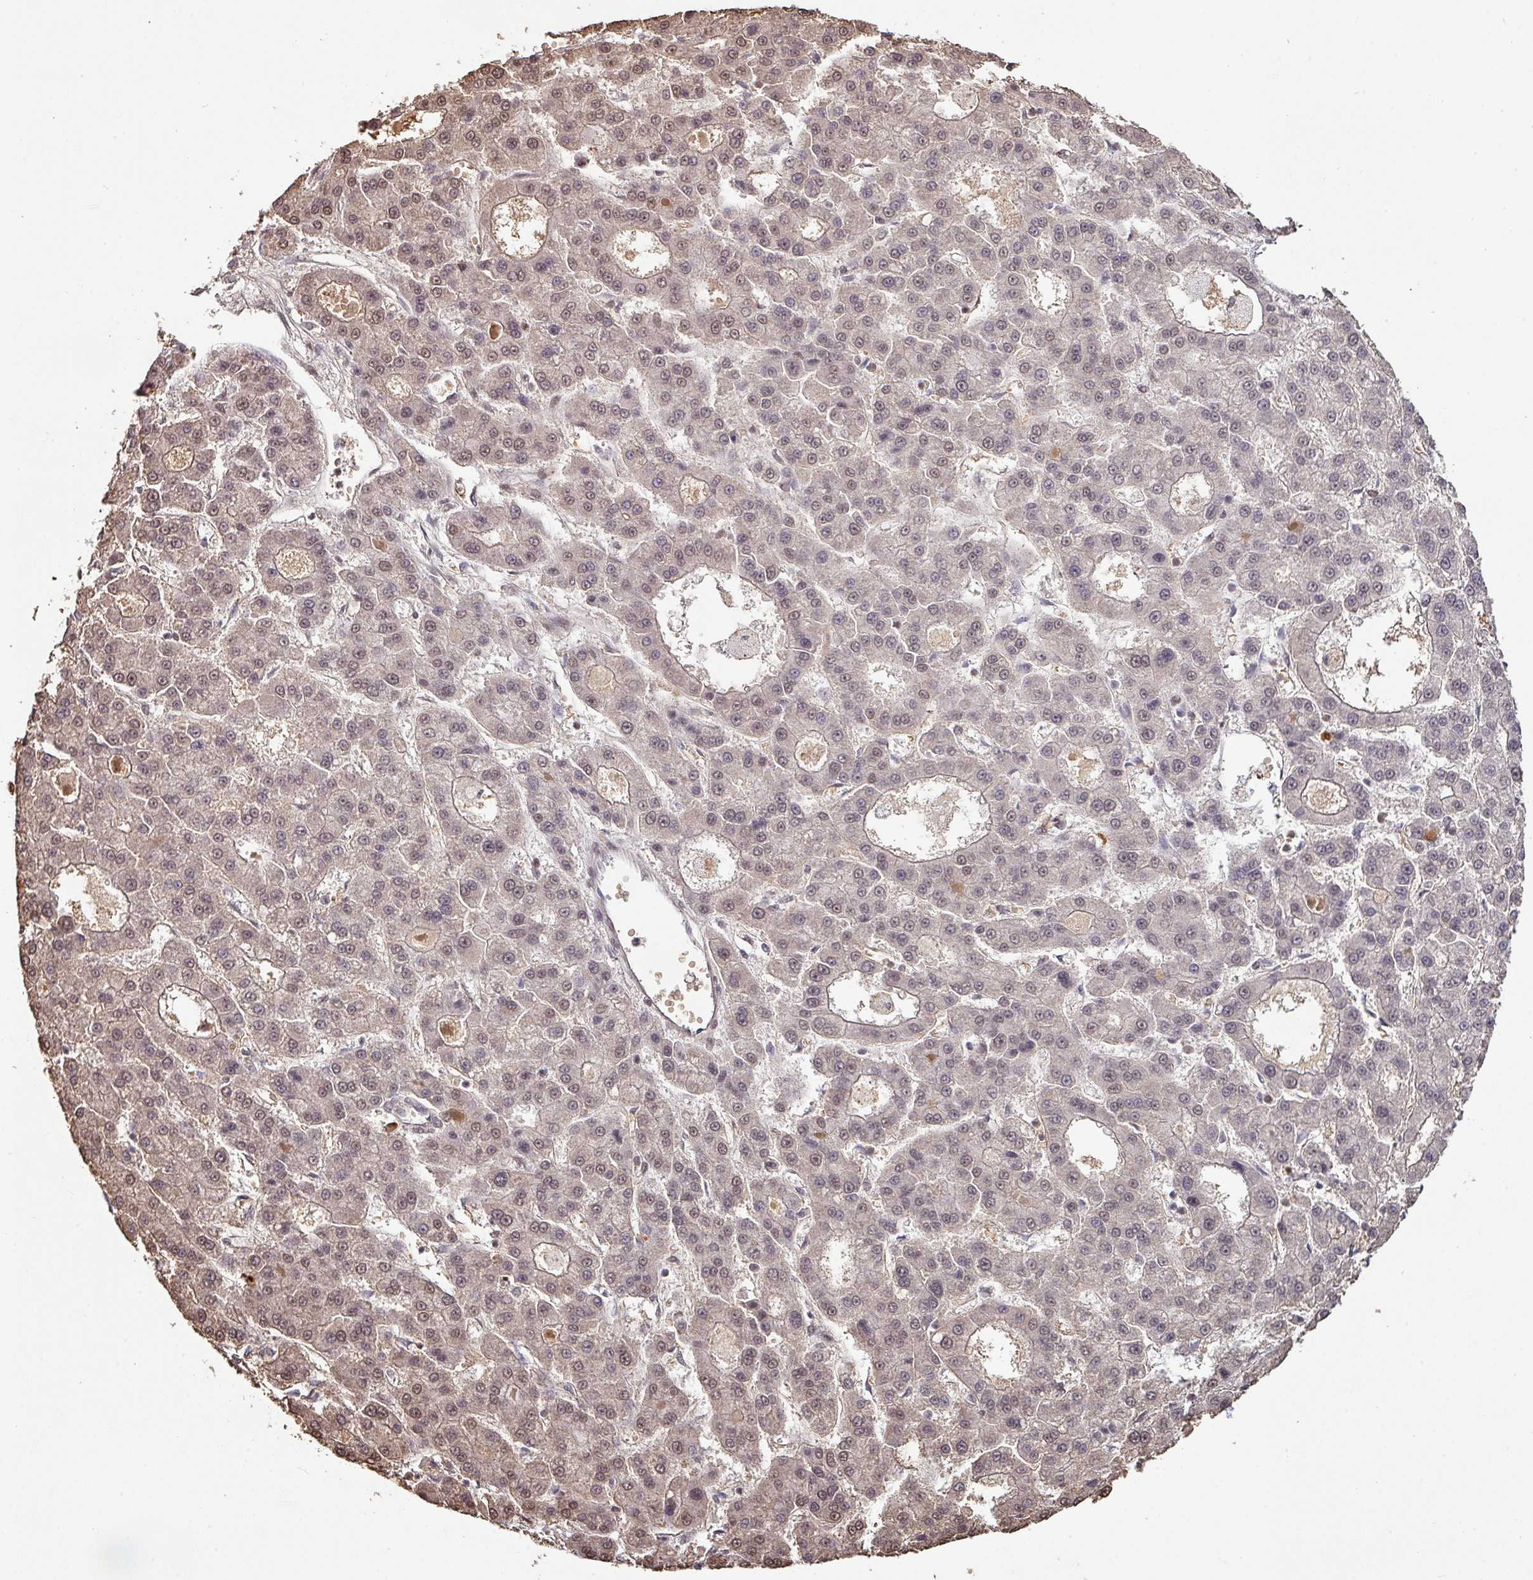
{"staining": {"intensity": "moderate", "quantity": ">75%", "location": "nuclear"}, "tissue": "liver cancer", "cell_type": "Tumor cells", "image_type": "cancer", "snomed": [{"axis": "morphology", "description": "Carcinoma, Hepatocellular, NOS"}, {"axis": "topography", "description": "Liver"}], "caption": "Immunohistochemical staining of liver cancer reveals medium levels of moderate nuclear expression in approximately >75% of tumor cells. (Brightfield microscopy of DAB IHC at high magnification).", "gene": "PHF23", "patient": {"sex": "male", "age": 70}}